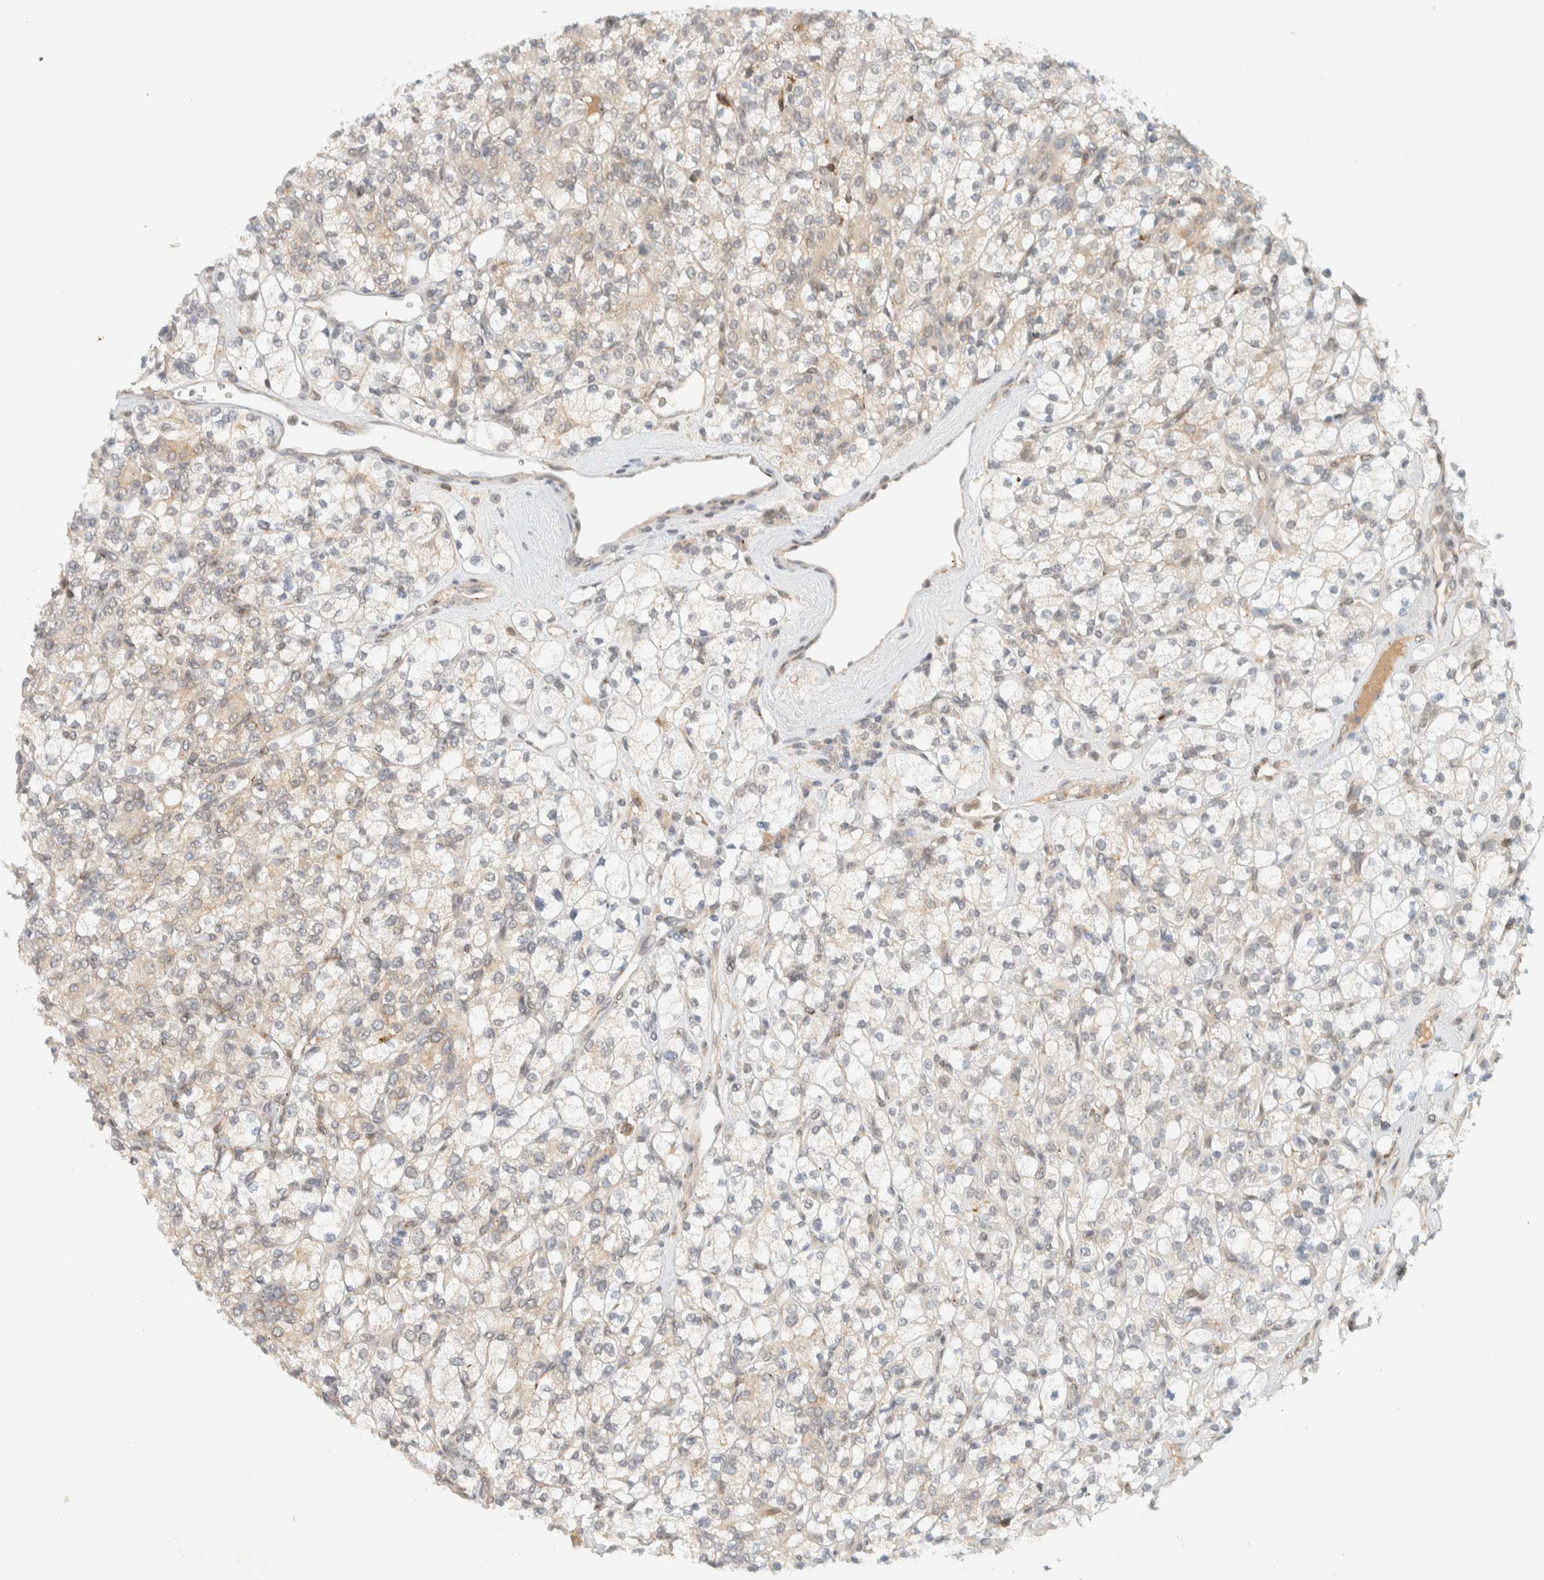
{"staining": {"intensity": "weak", "quantity": "<25%", "location": "cytoplasmic/membranous"}, "tissue": "renal cancer", "cell_type": "Tumor cells", "image_type": "cancer", "snomed": [{"axis": "morphology", "description": "Adenocarcinoma, NOS"}, {"axis": "topography", "description": "Kidney"}], "caption": "Immunohistochemistry of human renal cancer (adenocarcinoma) shows no staining in tumor cells. (Stains: DAB IHC with hematoxylin counter stain, Microscopy: brightfield microscopy at high magnification).", "gene": "ITPRID1", "patient": {"sex": "male", "age": 77}}